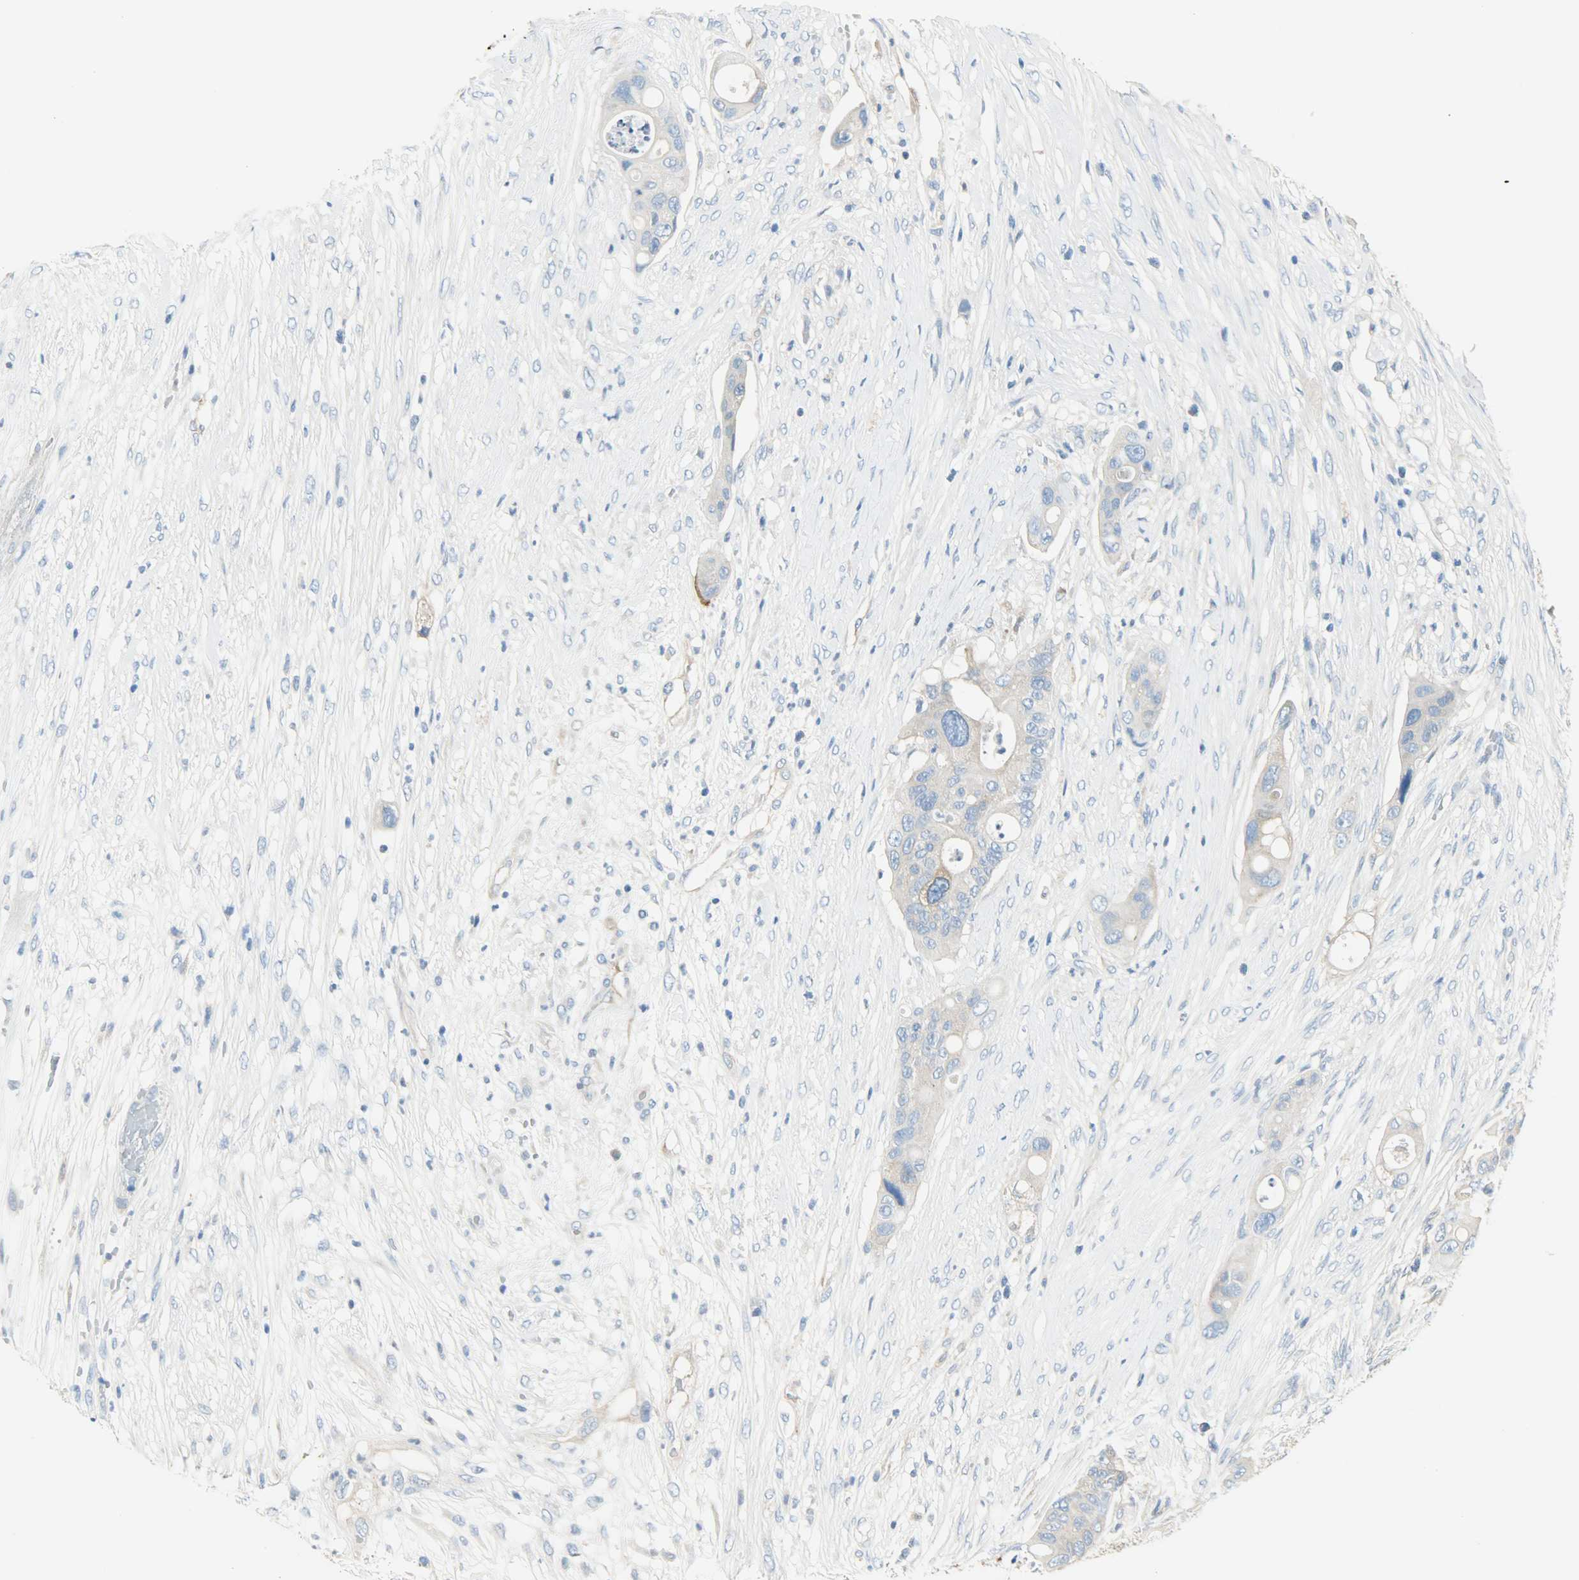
{"staining": {"intensity": "weak", "quantity": "25%-75%", "location": "cytoplasmic/membranous"}, "tissue": "colorectal cancer", "cell_type": "Tumor cells", "image_type": "cancer", "snomed": [{"axis": "morphology", "description": "Adenocarcinoma, NOS"}, {"axis": "topography", "description": "Colon"}], "caption": "The immunohistochemical stain shows weak cytoplasmic/membranous positivity in tumor cells of colorectal cancer (adenocarcinoma) tissue.", "gene": "WARS1", "patient": {"sex": "female", "age": 57}}